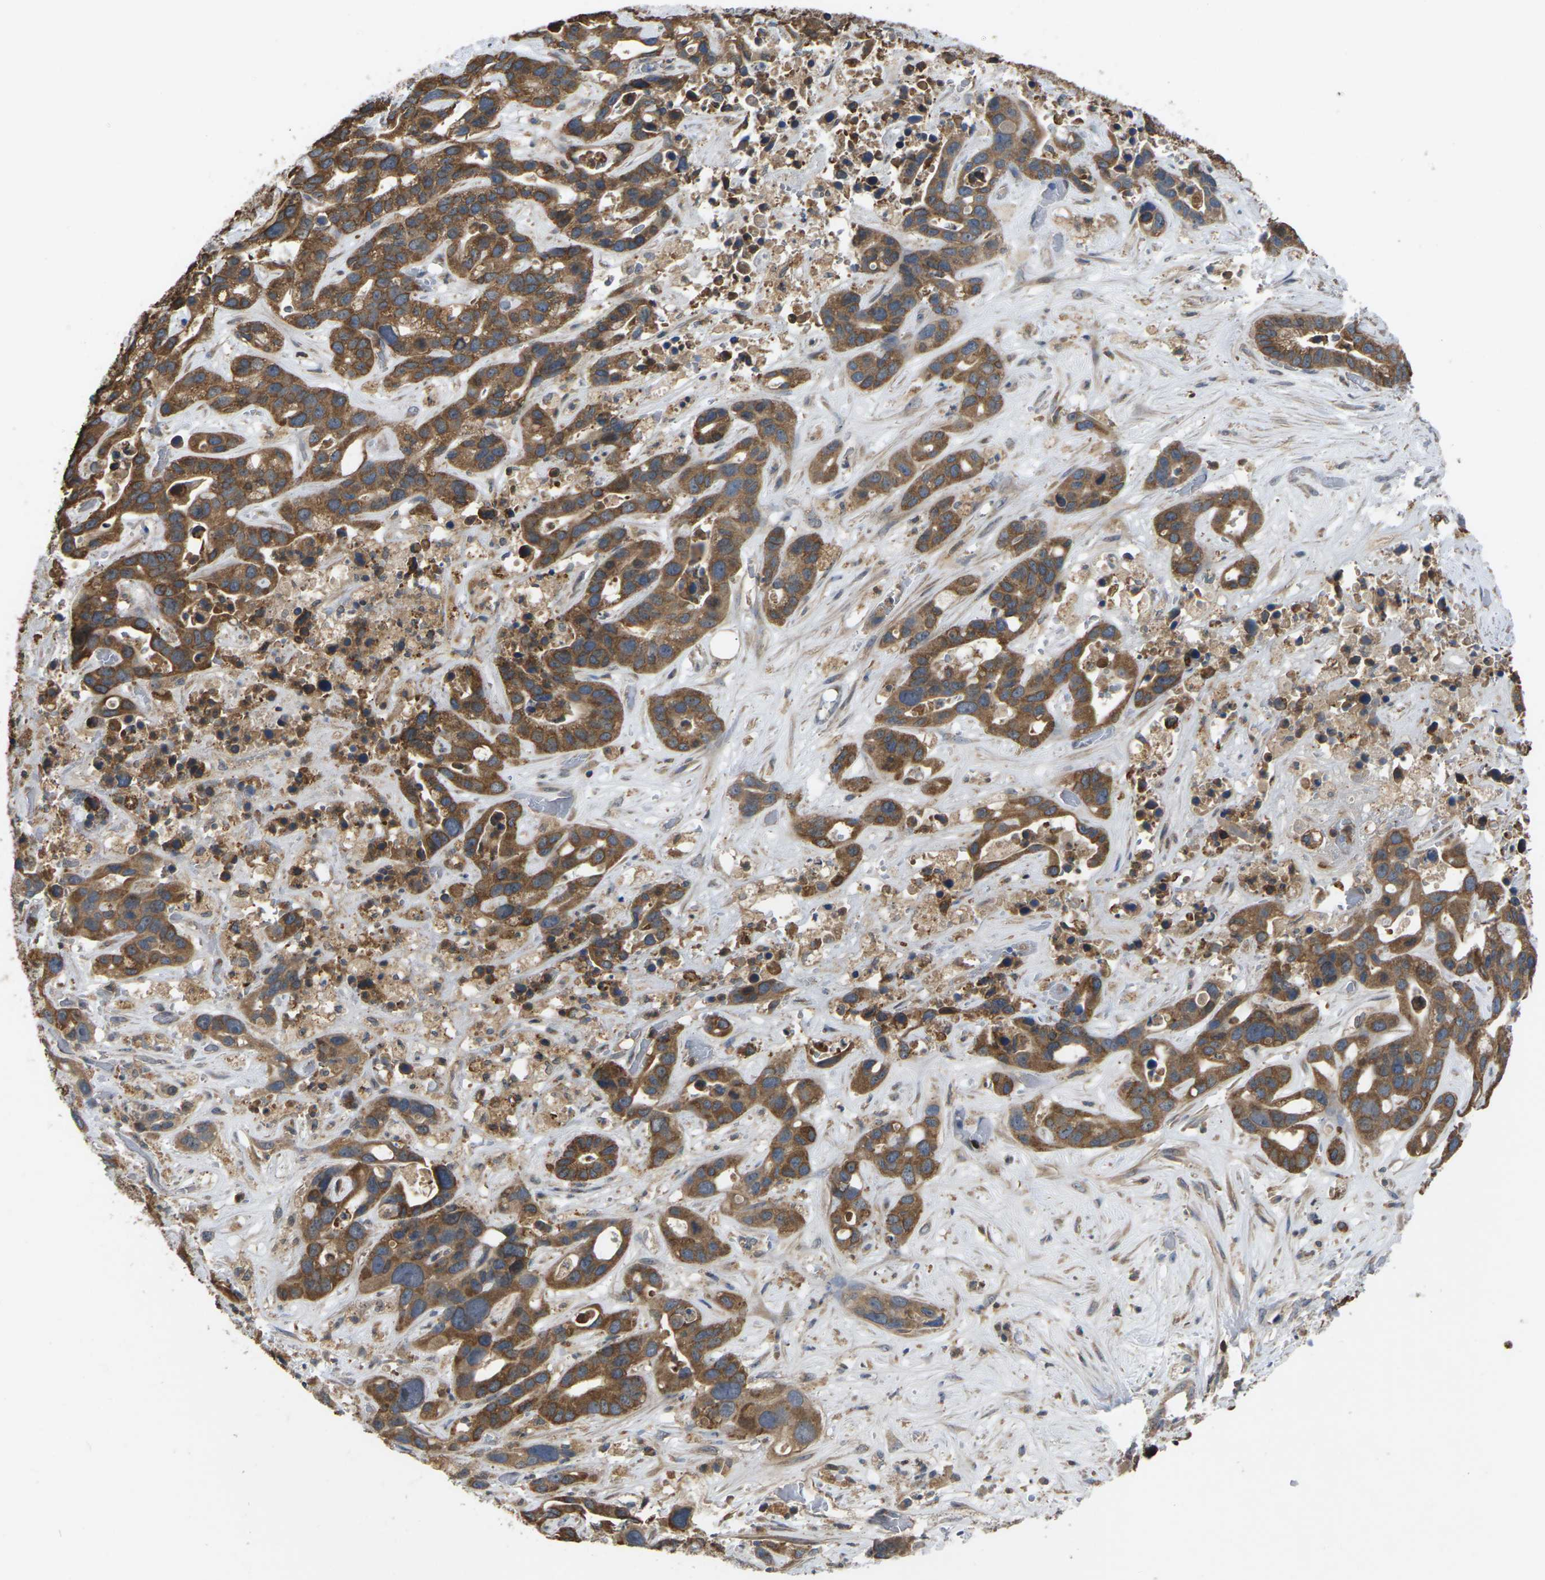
{"staining": {"intensity": "moderate", "quantity": ">75%", "location": "cytoplasmic/membranous"}, "tissue": "liver cancer", "cell_type": "Tumor cells", "image_type": "cancer", "snomed": [{"axis": "morphology", "description": "Cholangiocarcinoma"}, {"axis": "topography", "description": "Liver"}], "caption": "Liver cholangiocarcinoma stained with a protein marker reveals moderate staining in tumor cells.", "gene": "TIAM1", "patient": {"sex": "female", "age": 65}}